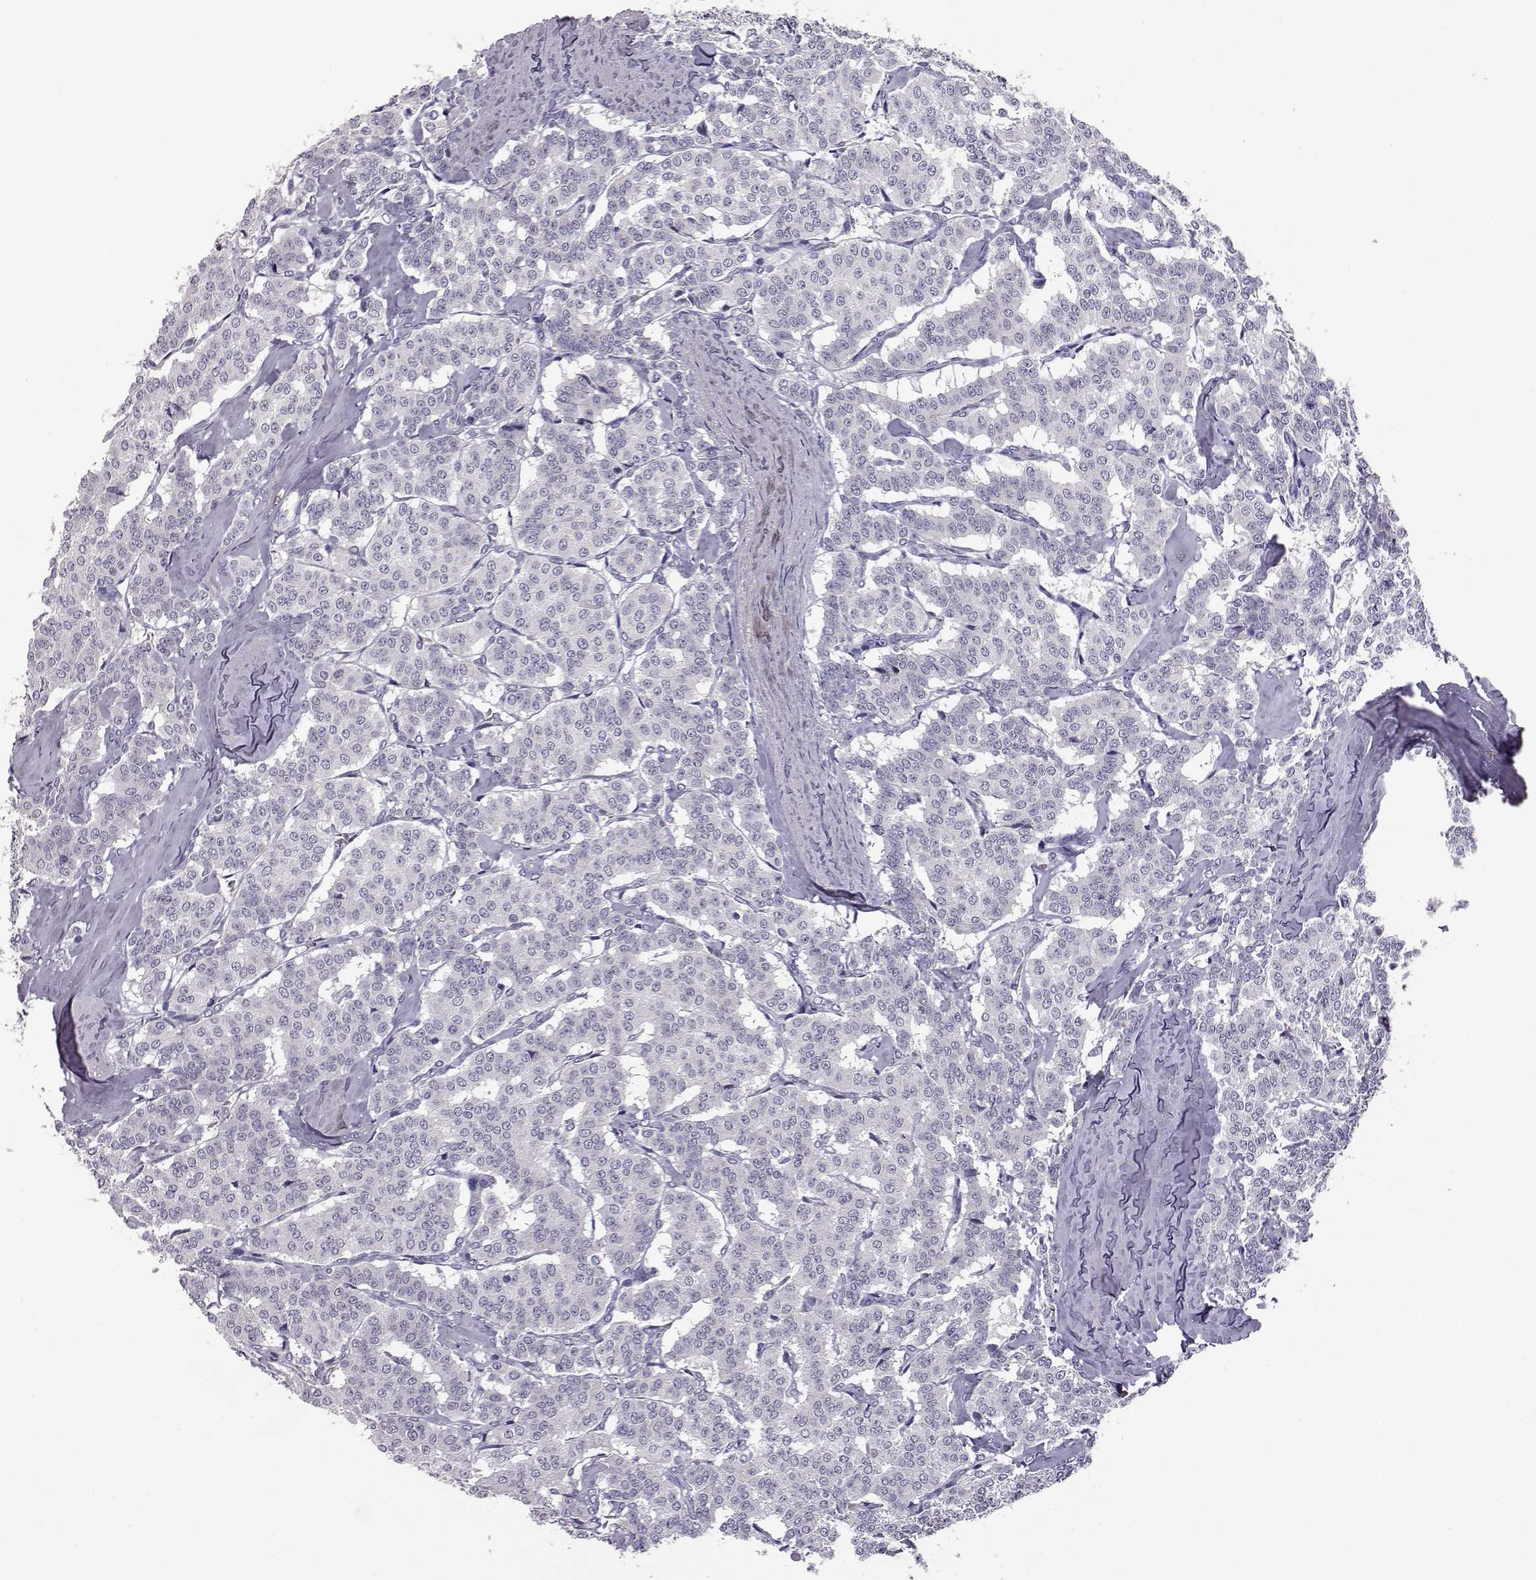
{"staining": {"intensity": "negative", "quantity": "none", "location": "none"}, "tissue": "carcinoid", "cell_type": "Tumor cells", "image_type": "cancer", "snomed": [{"axis": "morphology", "description": "Carcinoid, malignant, NOS"}, {"axis": "topography", "description": "Lung"}], "caption": "IHC photomicrograph of malignant carcinoid stained for a protein (brown), which displays no positivity in tumor cells.", "gene": "AKR1B1", "patient": {"sex": "female", "age": 46}}